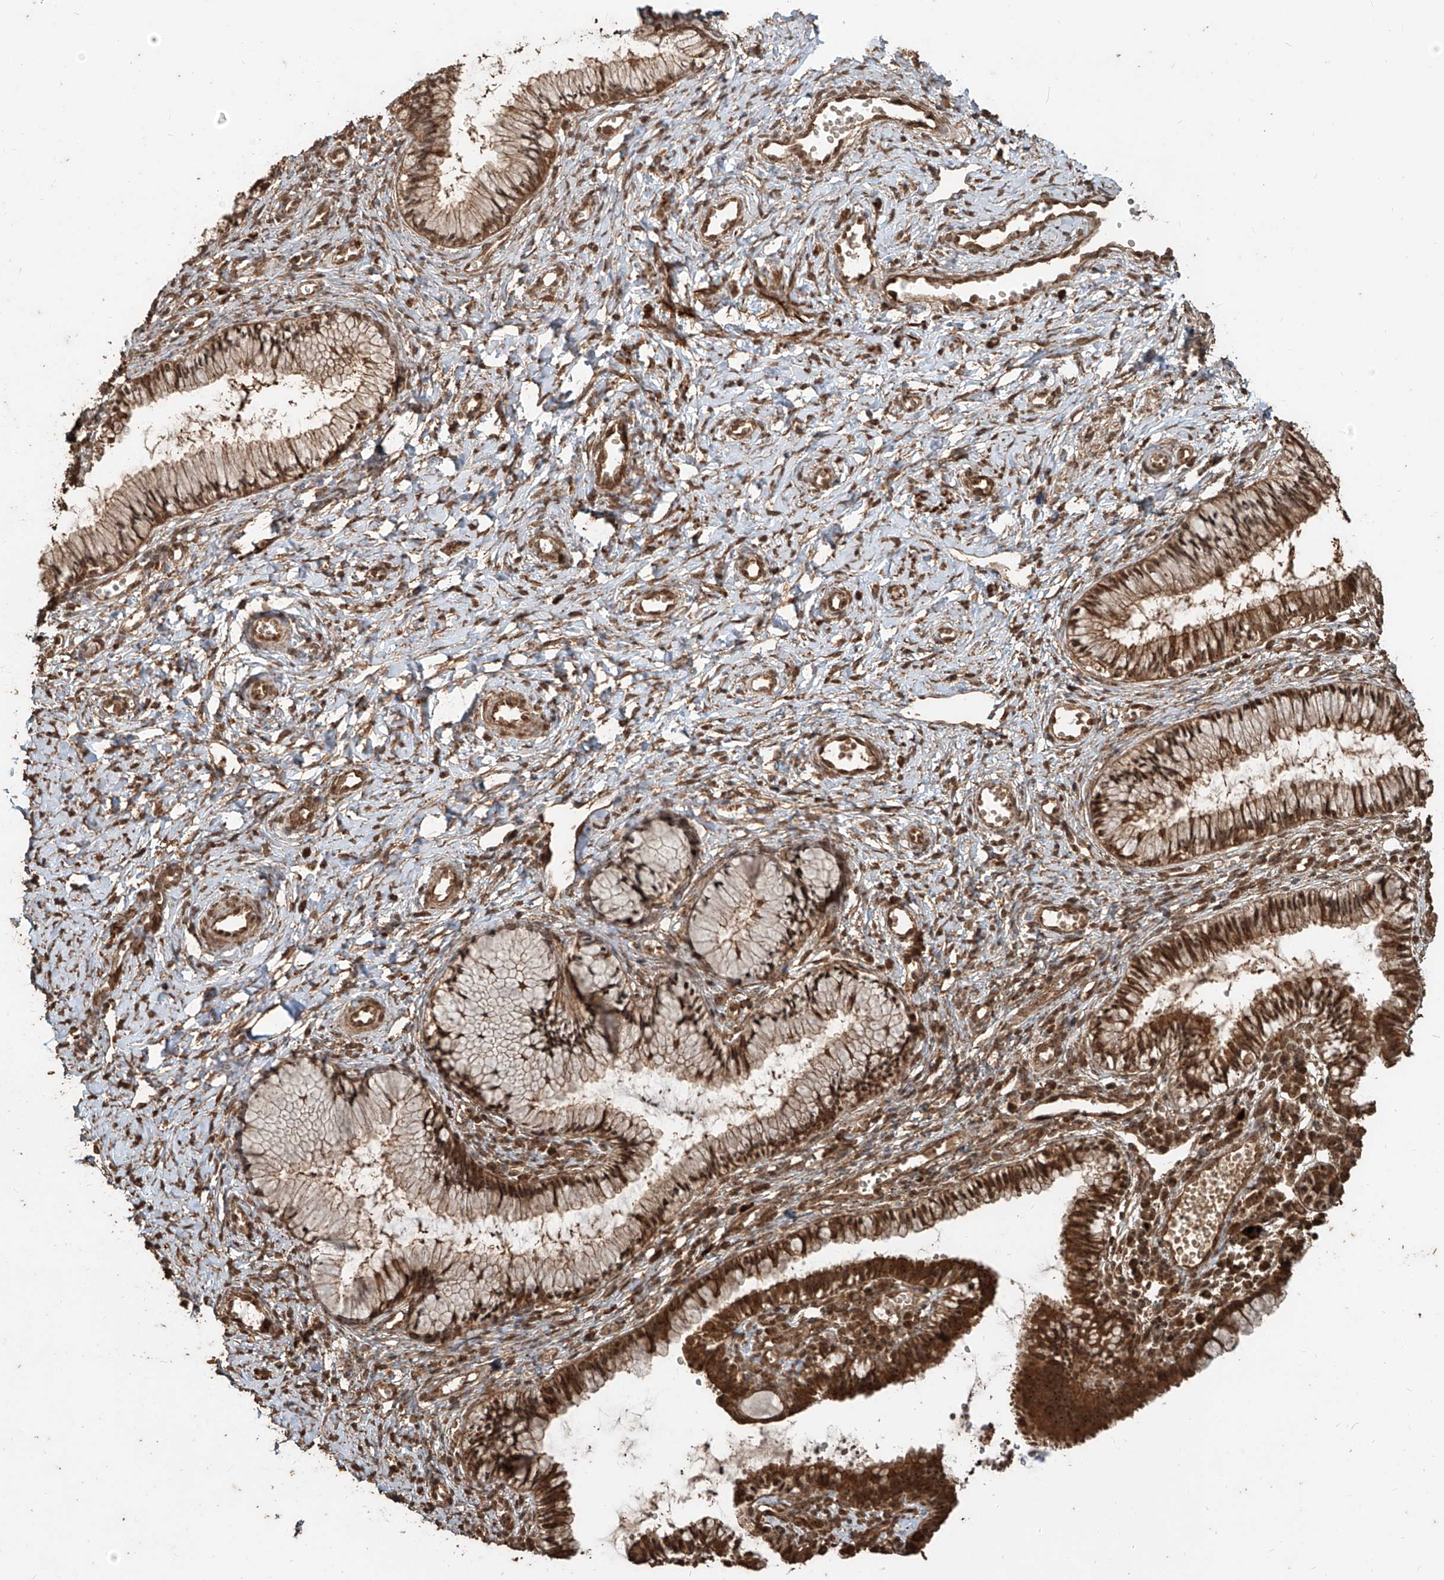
{"staining": {"intensity": "strong", "quantity": ">75%", "location": "cytoplasmic/membranous,nuclear"}, "tissue": "cervix", "cell_type": "Glandular cells", "image_type": "normal", "snomed": [{"axis": "morphology", "description": "Normal tissue, NOS"}, {"axis": "topography", "description": "Cervix"}], "caption": "Glandular cells demonstrate strong cytoplasmic/membranous,nuclear positivity in about >75% of cells in benign cervix.", "gene": "ZNF660", "patient": {"sex": "female", "age": 27}}